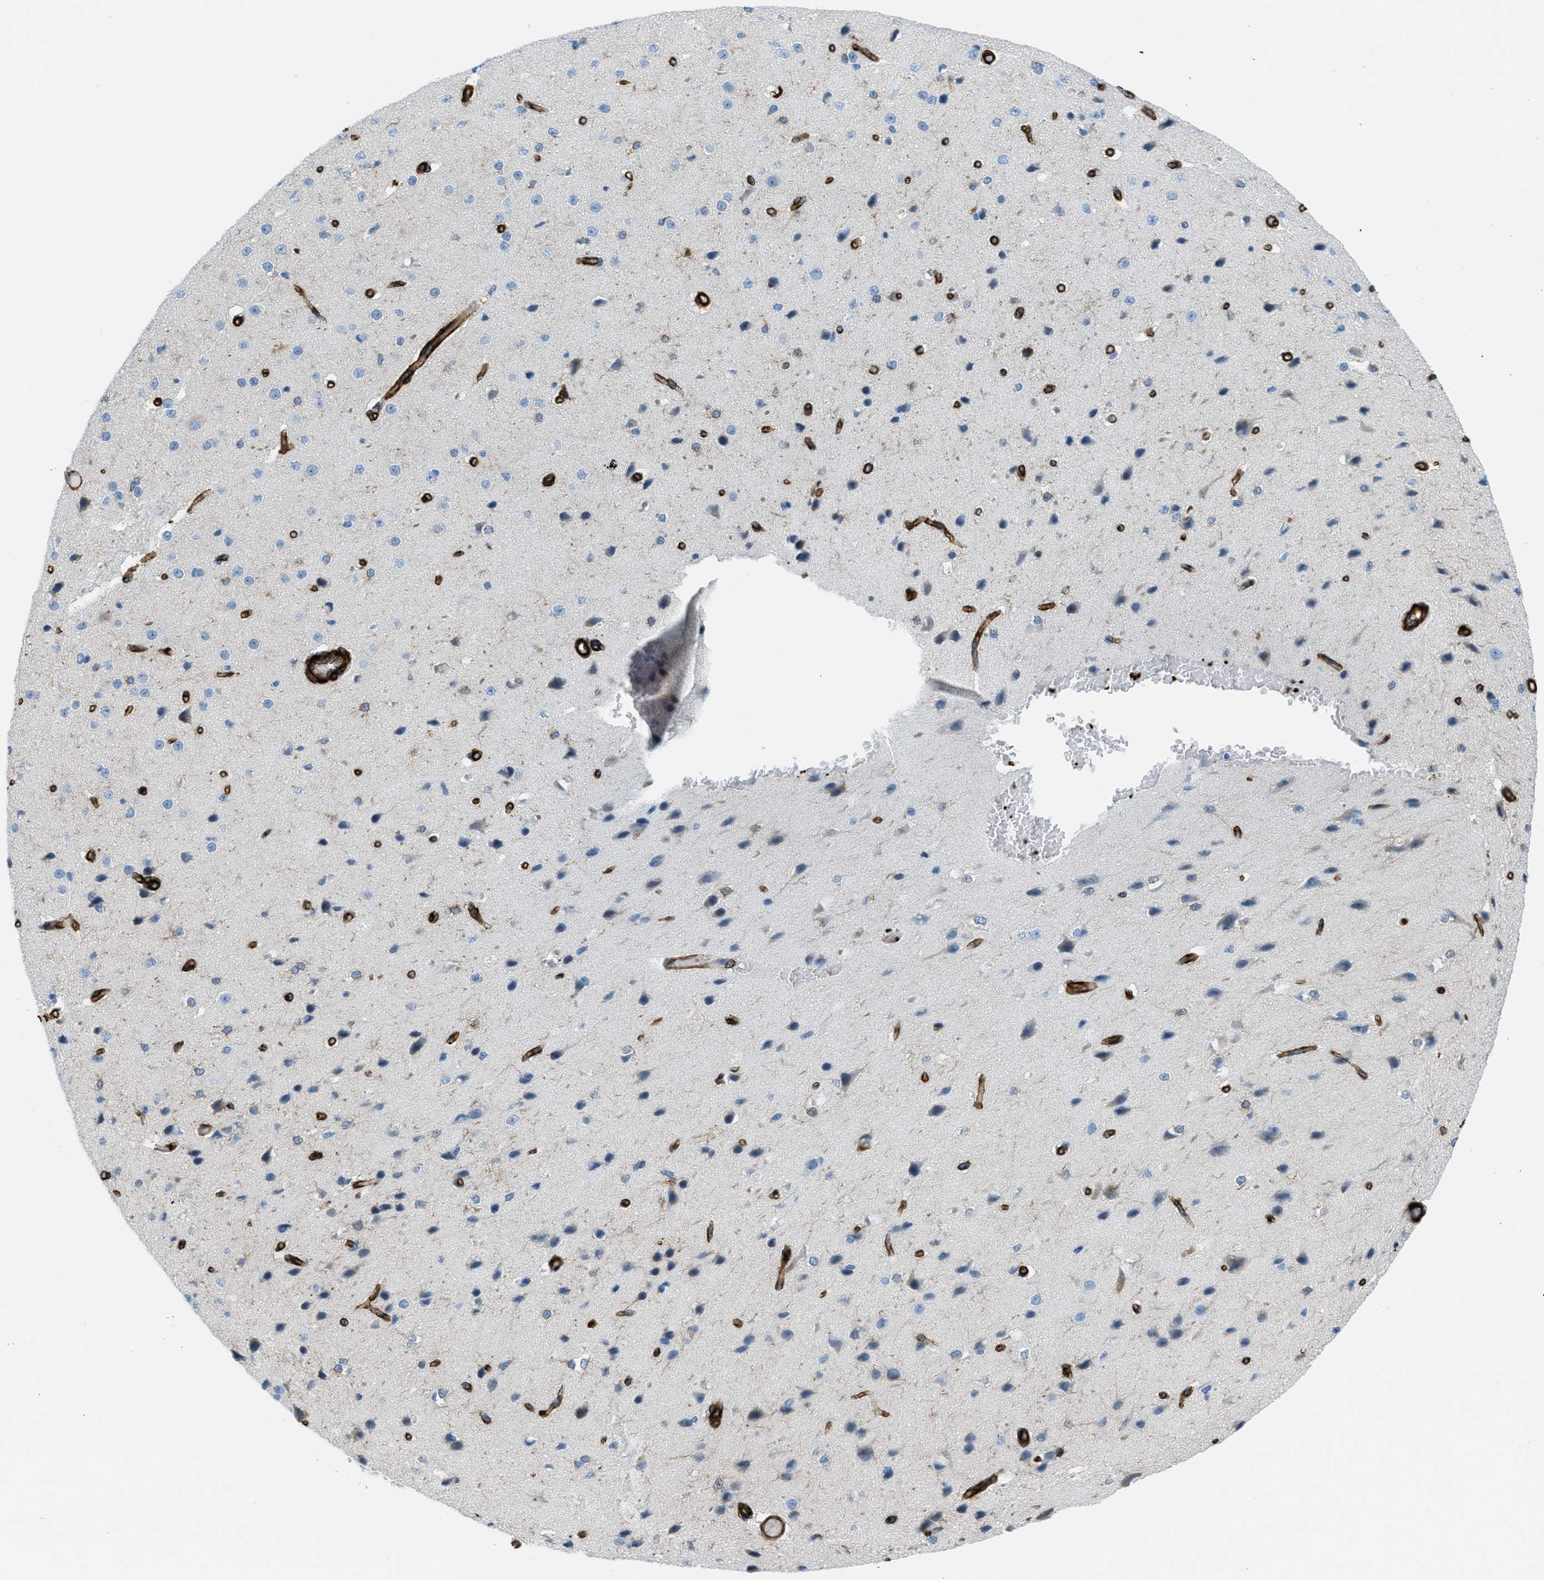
{"staining": {"intensity": "strong", "quantity": ">75%", "location": "cytoplasmic/membranous"}, "tissue": "cerebral cortex", "cell_type": "Endothelial cells", "image_type": "normal", "snomed": [{"axis": "morphology", "description": "Normal tissue, NOS"}, {"axis": "morphology", "description": "Developmental malformation"}, {"axis": "topography", "description": "Cerebral cortex"}], "caption": "Brown immunohistochemical staining in normal cerebral cortex exhibits strong cytoplasmic/membranous staining in approximately >75% of endothelial cells.", "gene": "CALD1", "patient": {"sex": "female", "age": 30}}